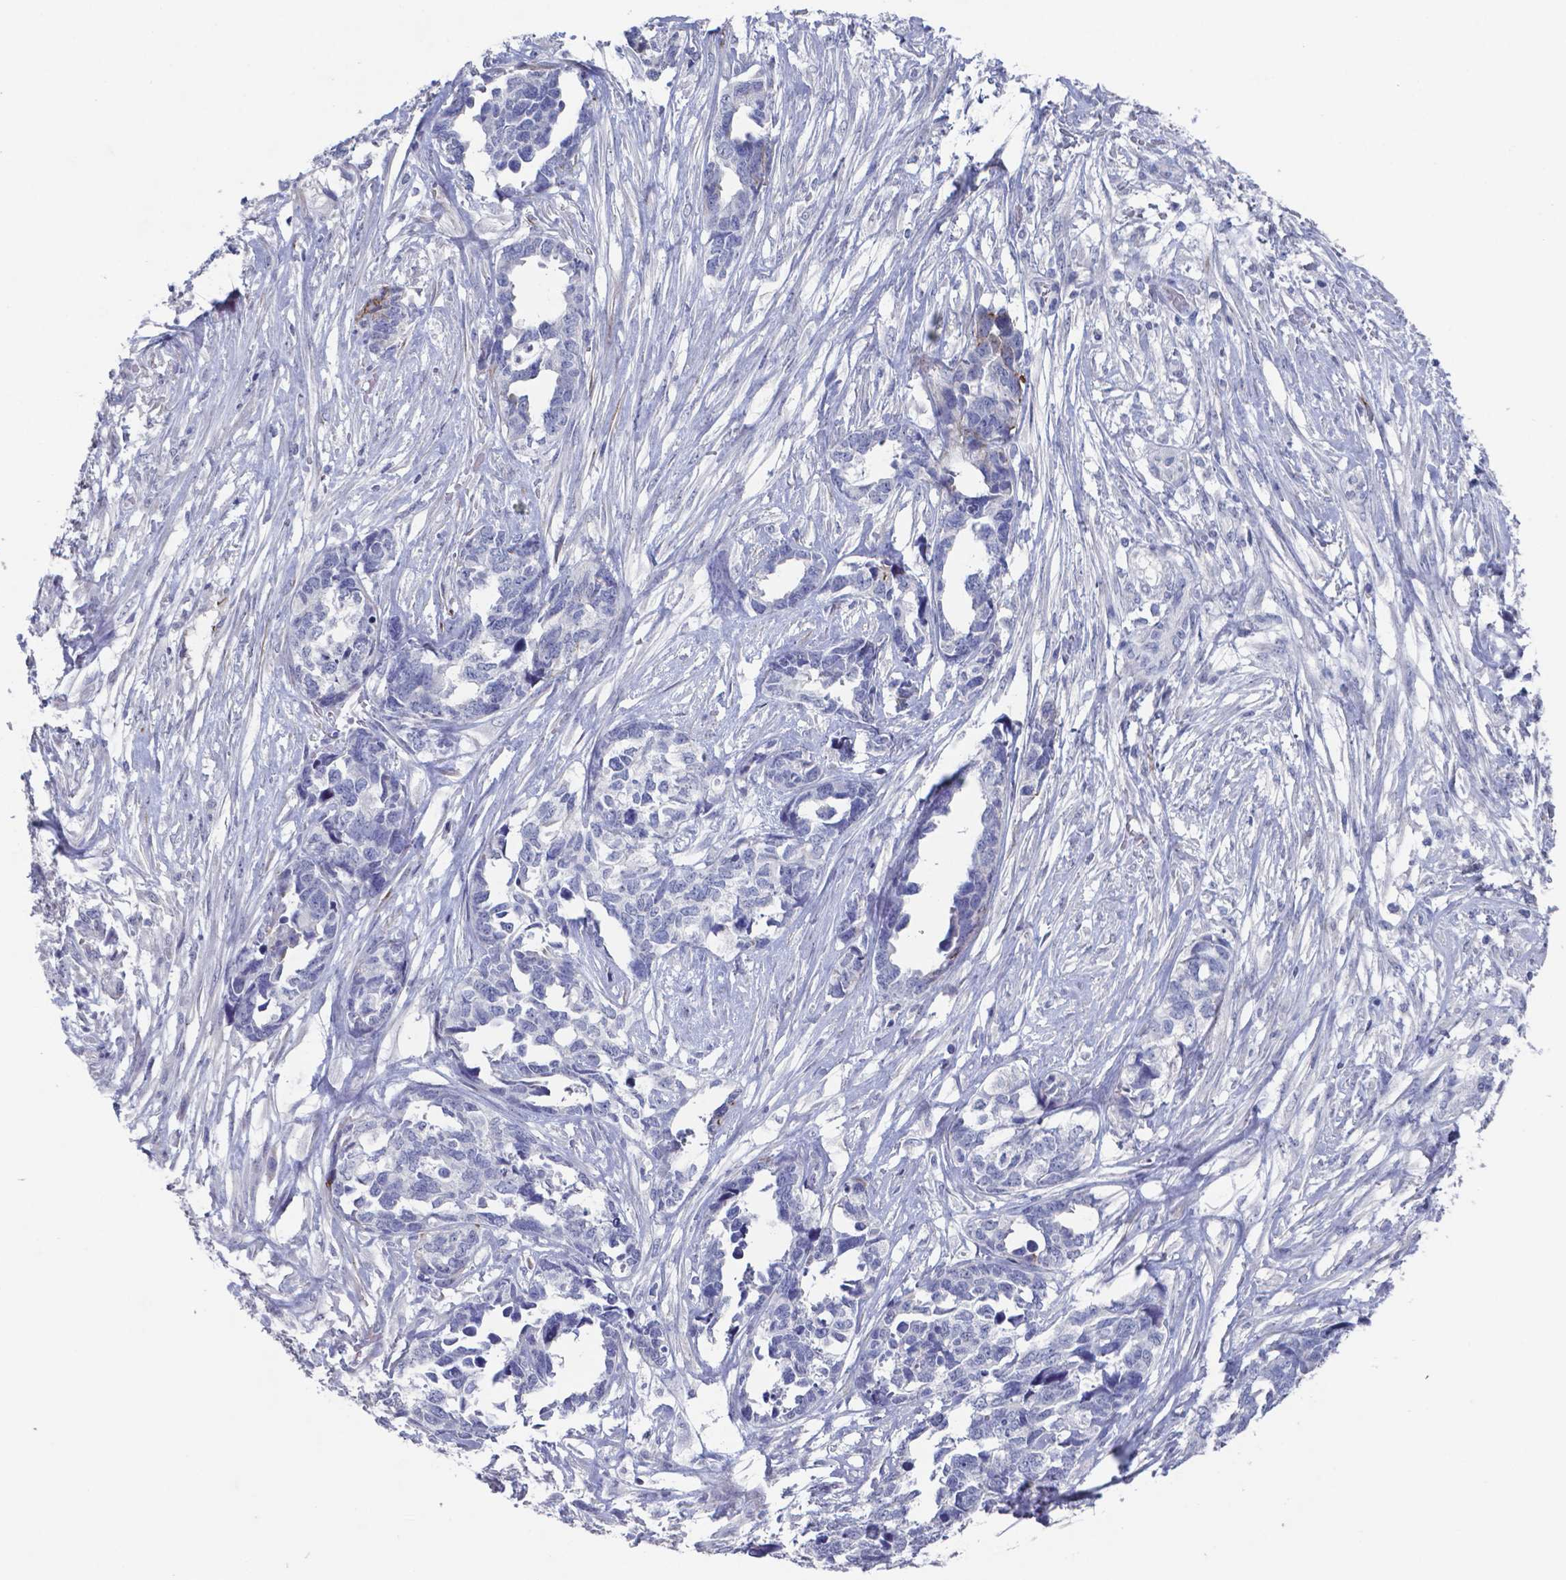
{"staining": {"intensity": "negative", "quantity": "none", "location": "none"}, "tissue": "ovarian cancer", "cell_type": "Tumor cells", "image_type": "cancer", "snomed": [{"axis": "morphology", "description": "Cystadenocarcinoma, serous, NOS"}, {"axis": "topography", "description": "Ovary"}], "caption": "Ovarian serous cystadenocarcinoma was stained to show a protein in brown. There is no significant positivity in tumor cells.", "gene": "PLA2R1", "patient": {"sex": "female", "age": 69}}